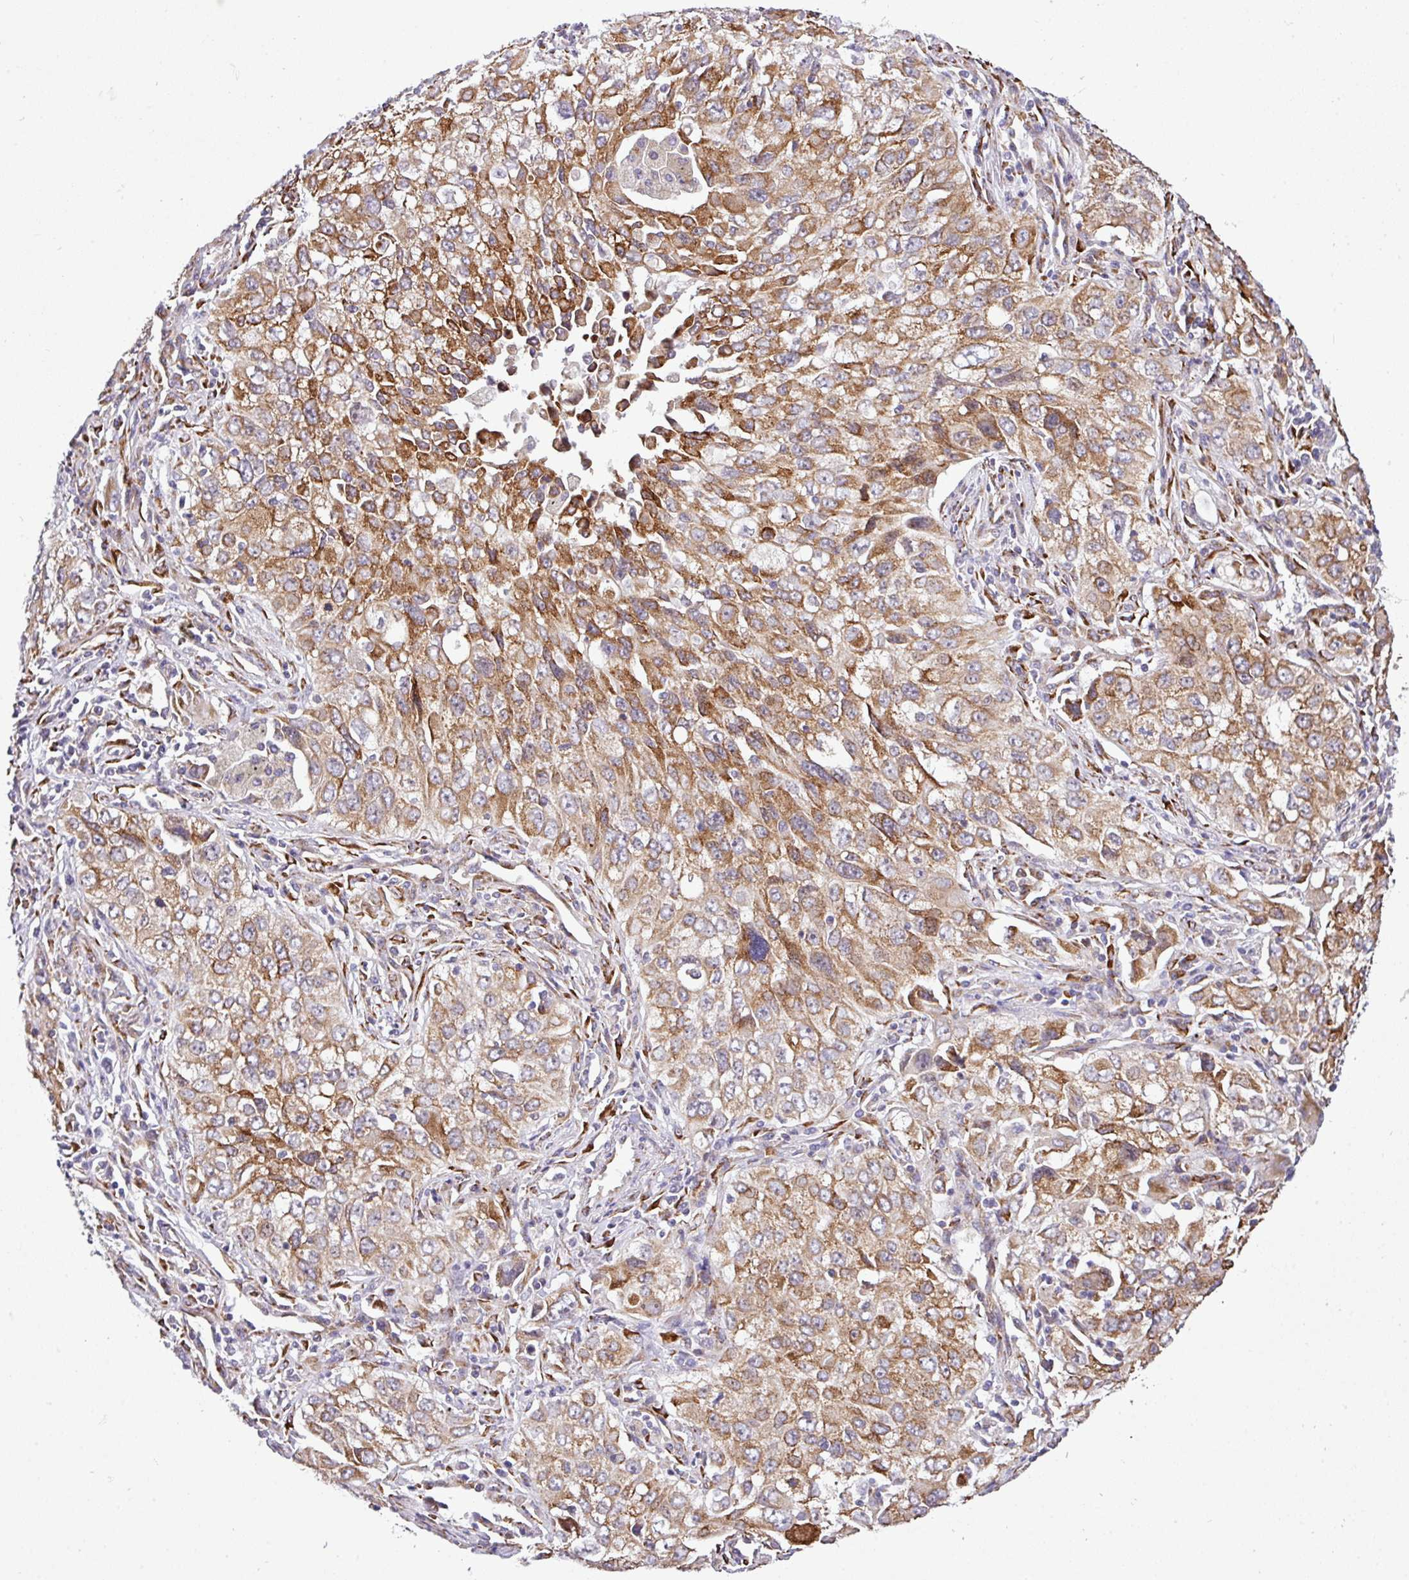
{"staining": {"intensity": "moderate", "quantity": ">75%", "location": "cytoplasmic/membranous"}, "tissue": "lung cancer", "cell_type": "Tumor cells", "image_type": "cancer", "snomed": [{"axis": "morphology", "description": "Adenocarcinoma, NOS"}, {"axis": "morphology", "description": "Adenocarcinoma, metastatic, NOS"}, {"axis": "topography", "description": "Lymph node"}, {"axis": "topography", "description": "Lung"}], "caption": "This photomicrograph displays lung cancer (adenocarcinoma) stained with immunohistochemistry to label a protein in brown. The cytoplasmic/membranous of tumor cells show moderate positivity for the protein. Nuclei are counter-stained blue.", "gene": "CFAP97", "patient": {"sex": "female", "age": 42}}